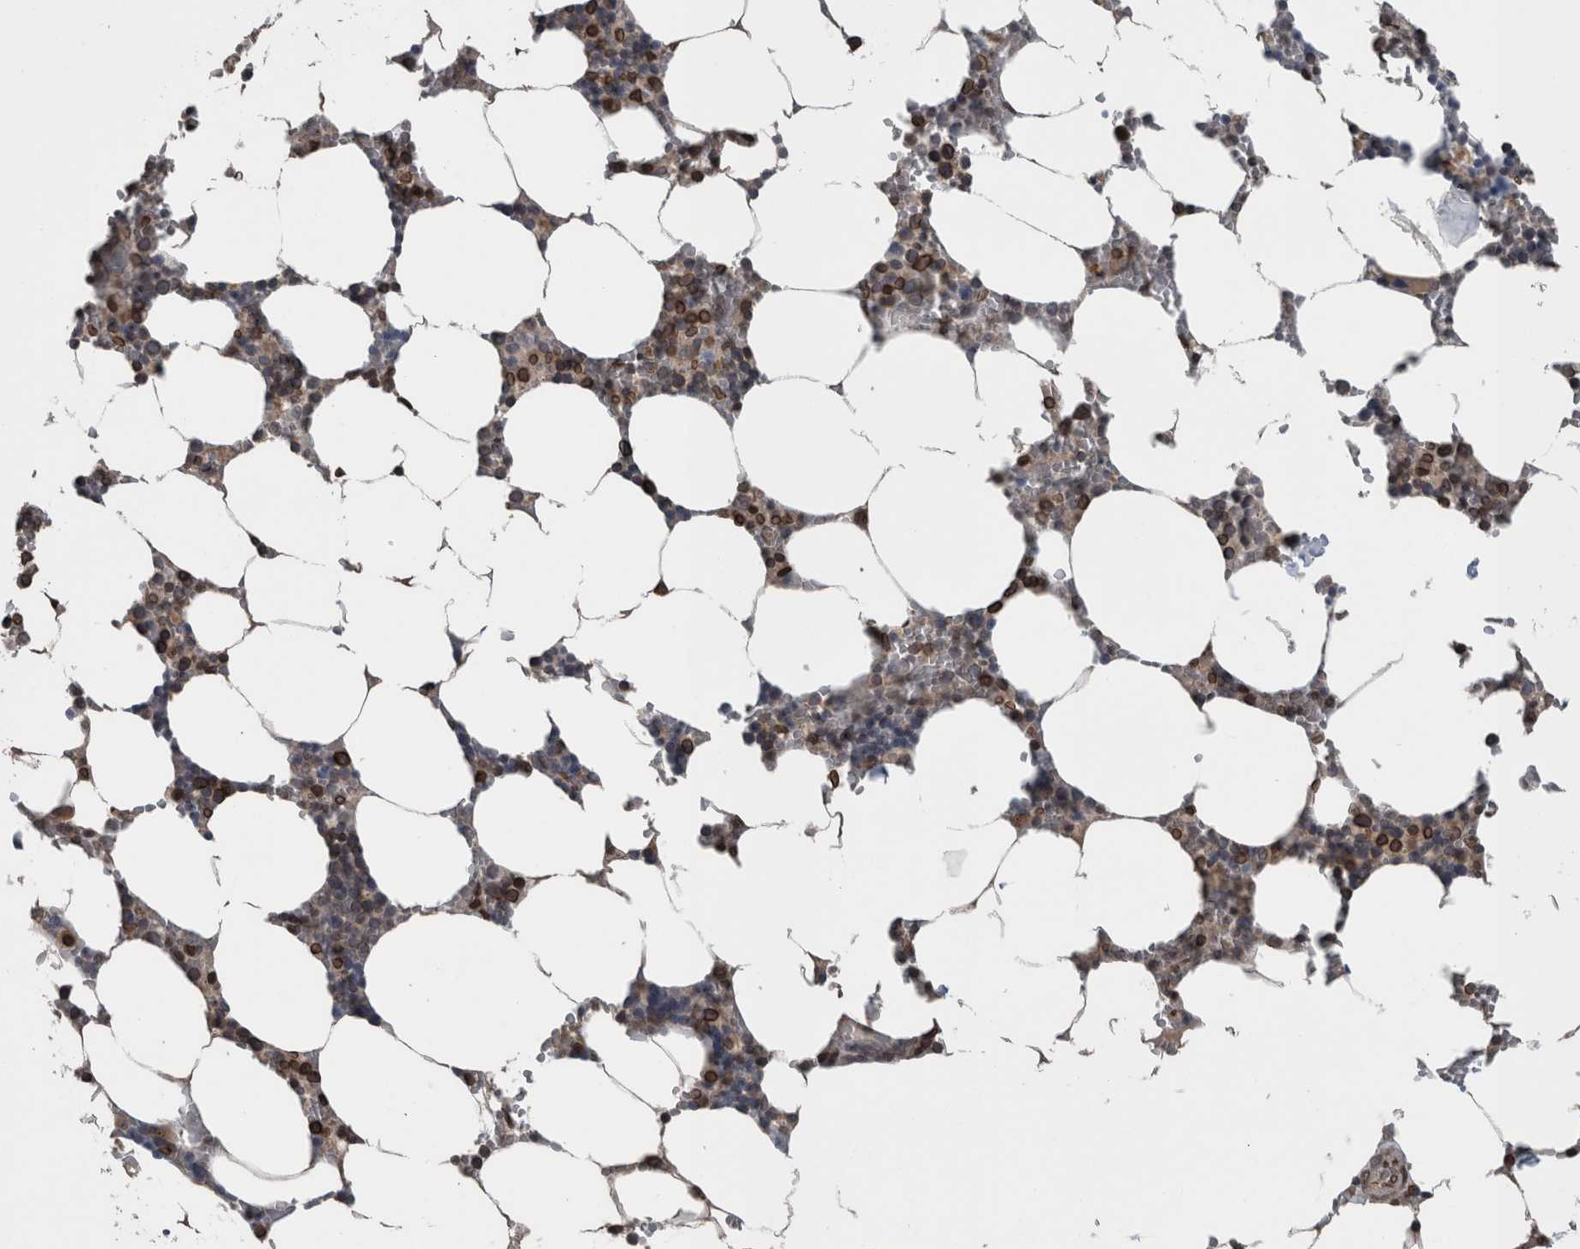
{"staining": {"intensity": "strong", "quantity": "<25%", "location": "cytoplasmic/membranous,nuclear"}, "tissue": "bone marrow", "cell_type": "Hematopoietic cells", "image_type": "normal", "snomed": [{"axis": "morphology", "description": "Normal tissue, NOS"}, {"axis": "topography", "description": "Bone marrow"}], "caption": "Immunohistochemical staining of unremarkable bone marrow demonstrates medium levels of strong cytoplasmic/membranous,nuclear expression in approximately <25% of hematopoietic cells.", "gene": "RANBP2", "patient": {"sex": "male", "age": 70}}